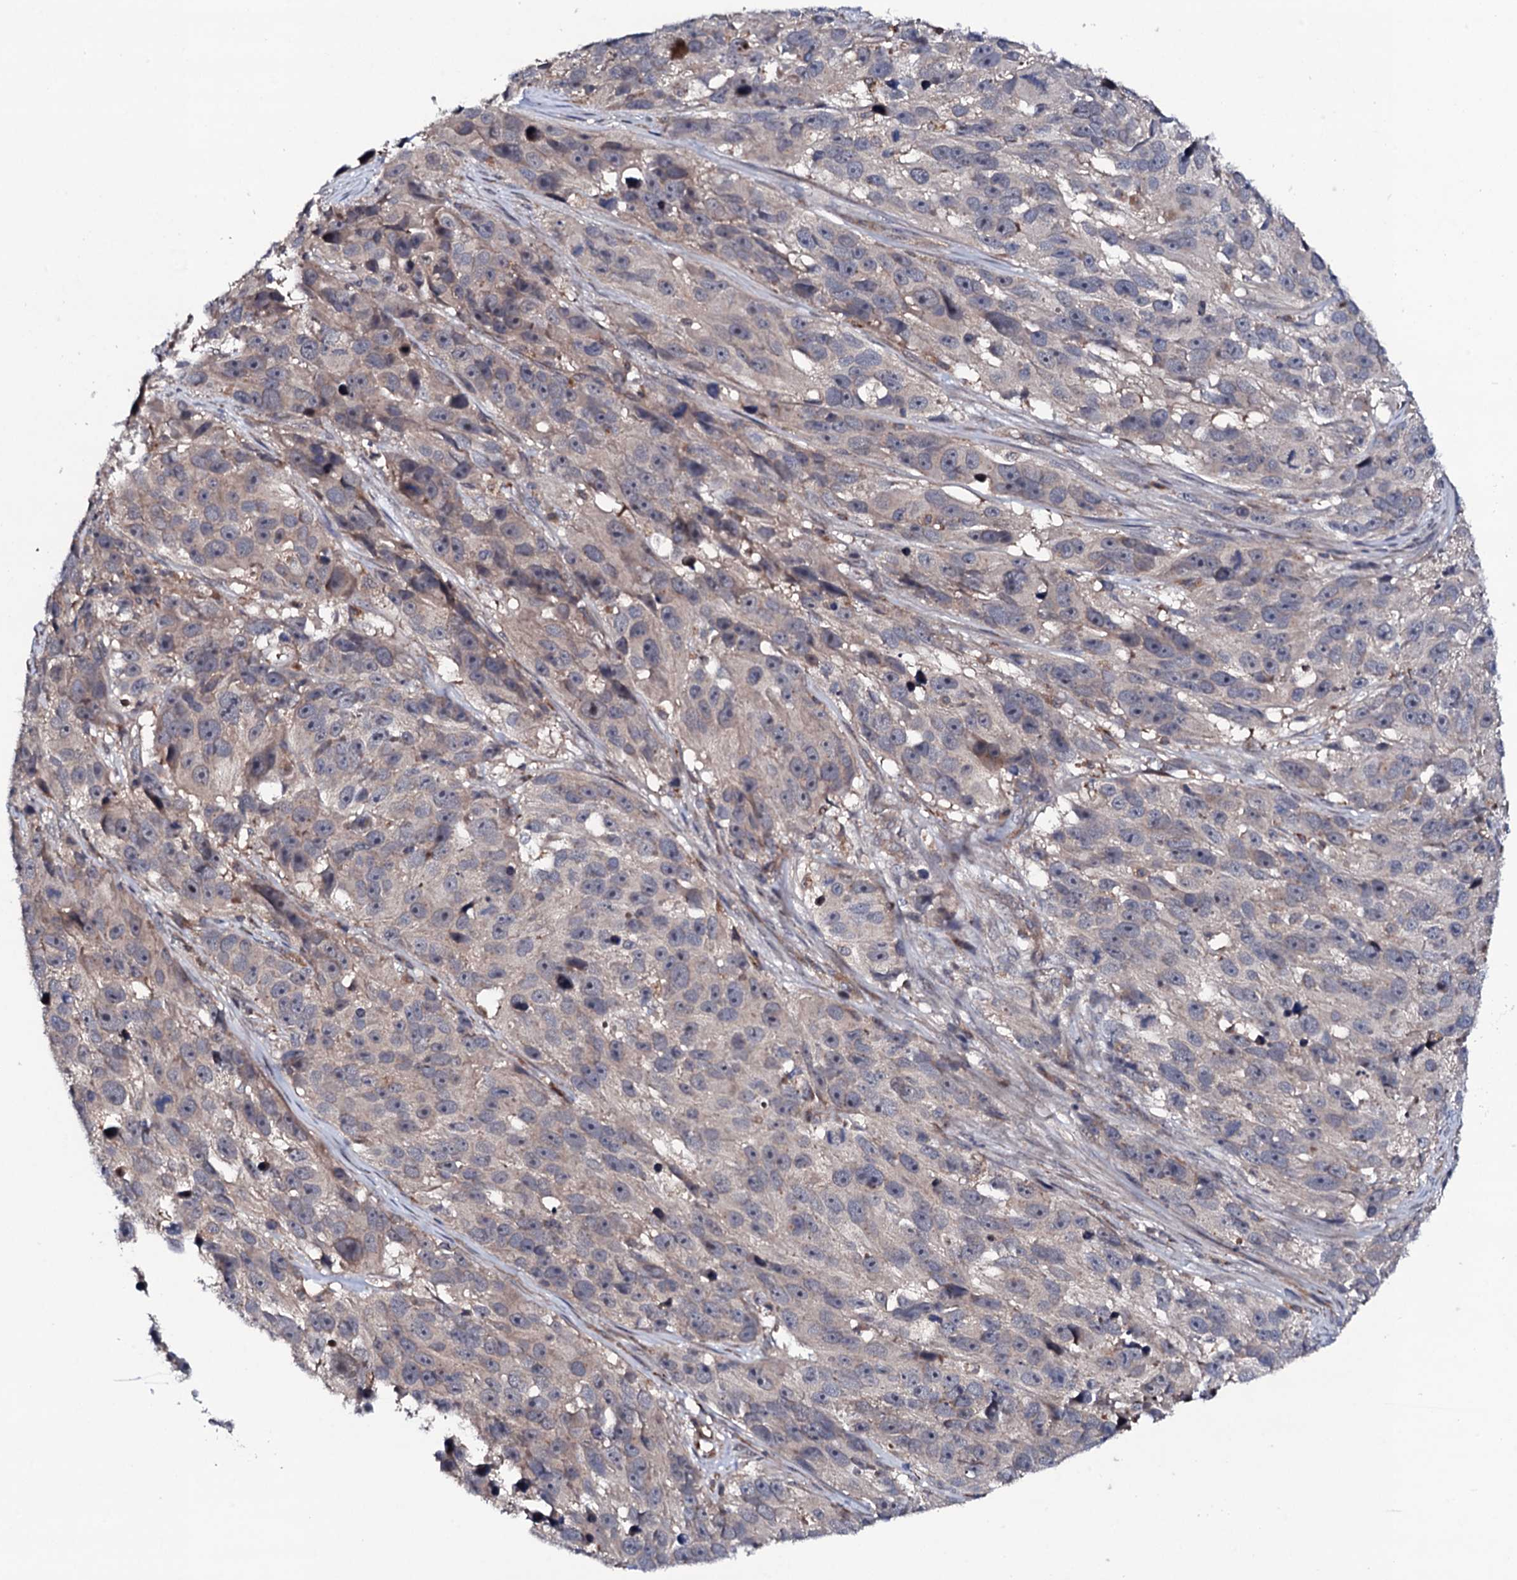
{"staining": {"intensity": "negative", "quantity": "none", "location": "none"}, "tissue": "melanoma", "cell_type": "Tumor cells", "image_type": "cancer", "snomed": [{"axis": "morphology", "description": "Malignant melanoma, NOS"}, {"axis": "topography", "description": "Skin"}], "caption": "There is no significant positivity in tumor cells of malignant melanoma. Brightfield microscopy of IHC stained with DAB (brown) and hematoxylin (blue), captured at high magnification.", "gene": "CIAO2A", "patient": {"sex": "male", "age": 84}}